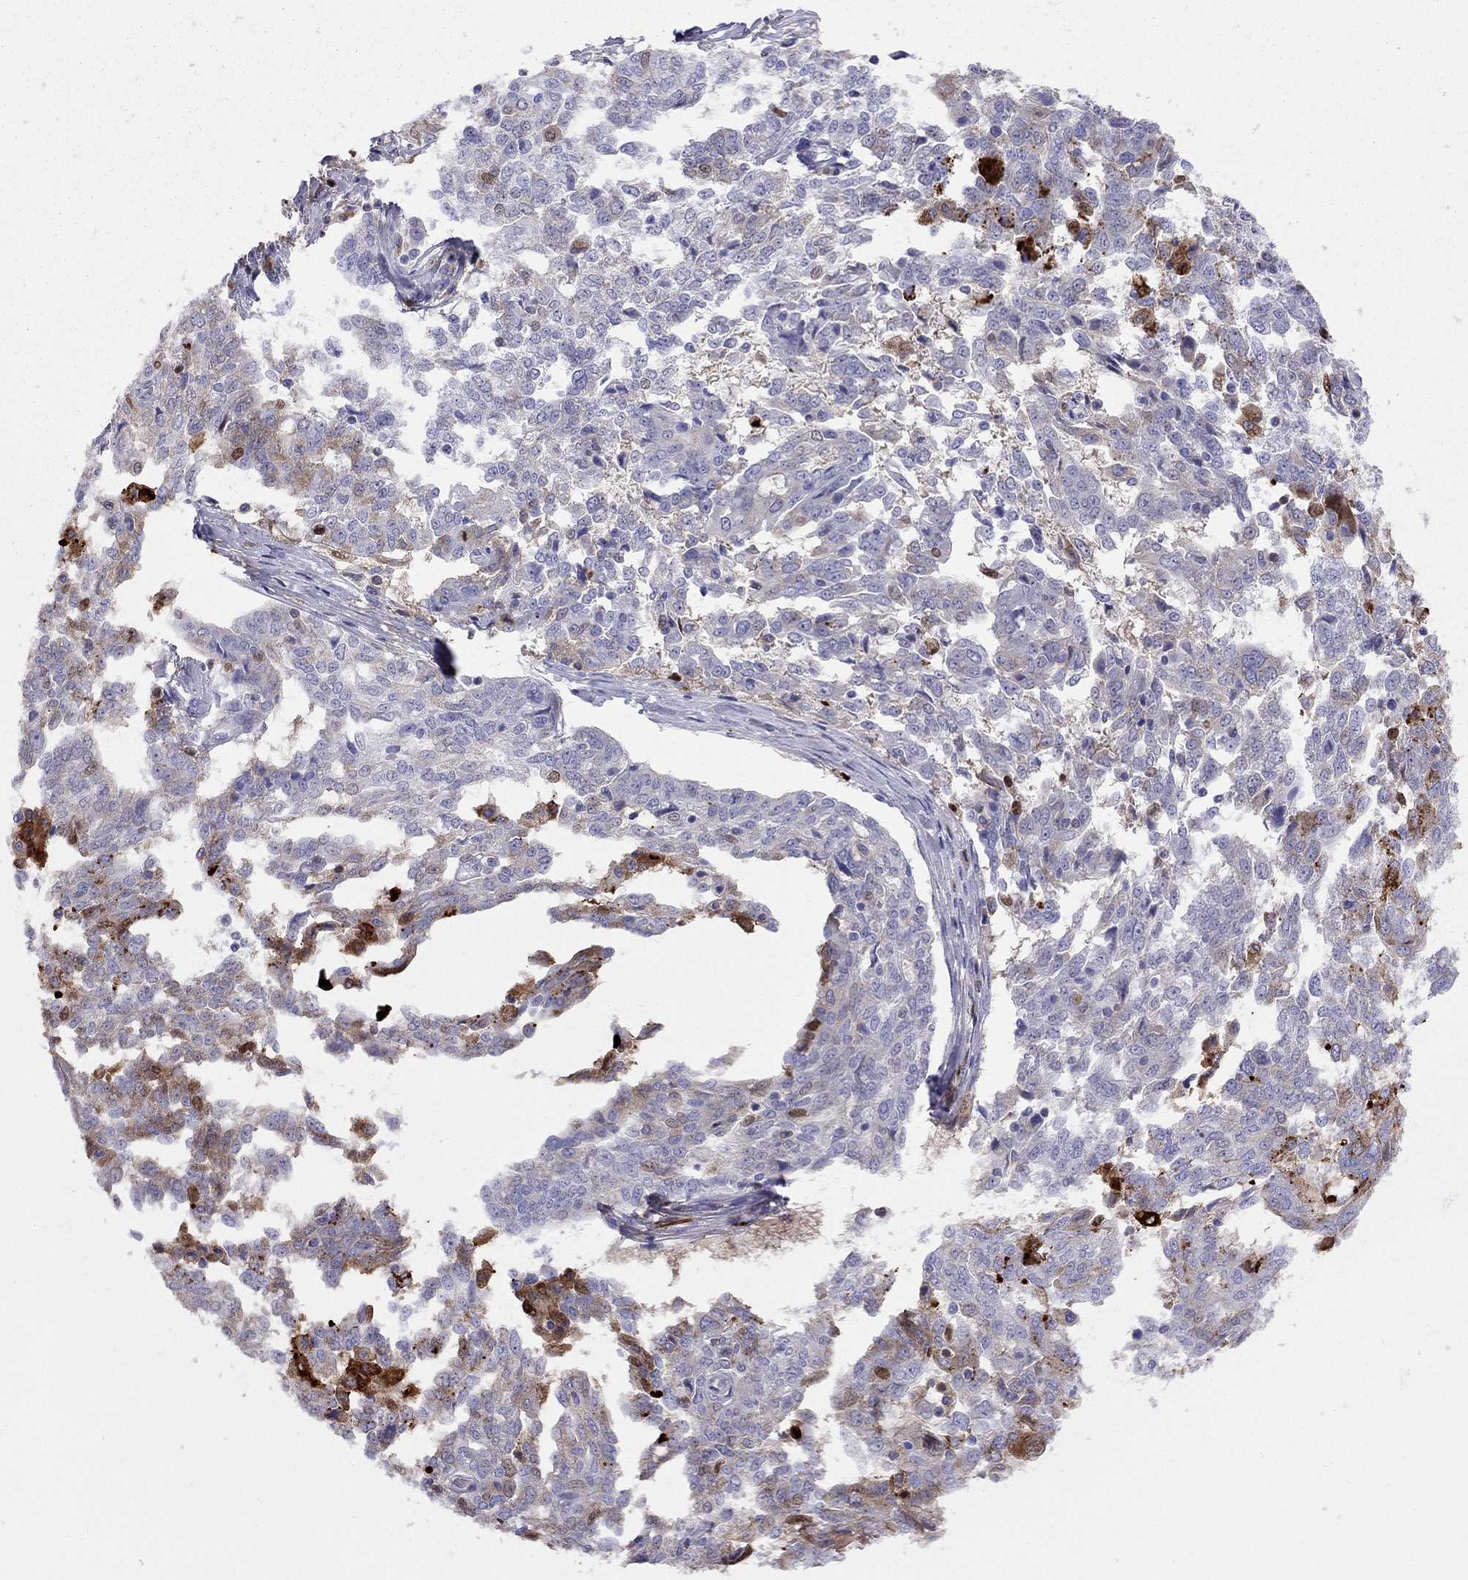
{"staining": {"intensity": "strong", "quantity": "<25%", "location": "cytoplasmic/membranous"}, "tissue": "ovarian cancer", "cell_type": "Tumor cells", "image_type": "cancer", "snomed": [{"axis": "morphology", "description": "Cystadenocarcinoma, serous, NOS"}, {"axis": "topography", "description": "Ovary"}], "caption": "Tumor cells exhibit medium levels of strong cytoplasmic/membranous positivity in approximately <25% of cells in human ovarian serous cystadenocarcinoma. (Brightfield microscopy of DAB IHC at high magnification).", "gene": "SERPINA3", "patient": {"sex": "female", "age": 67}}